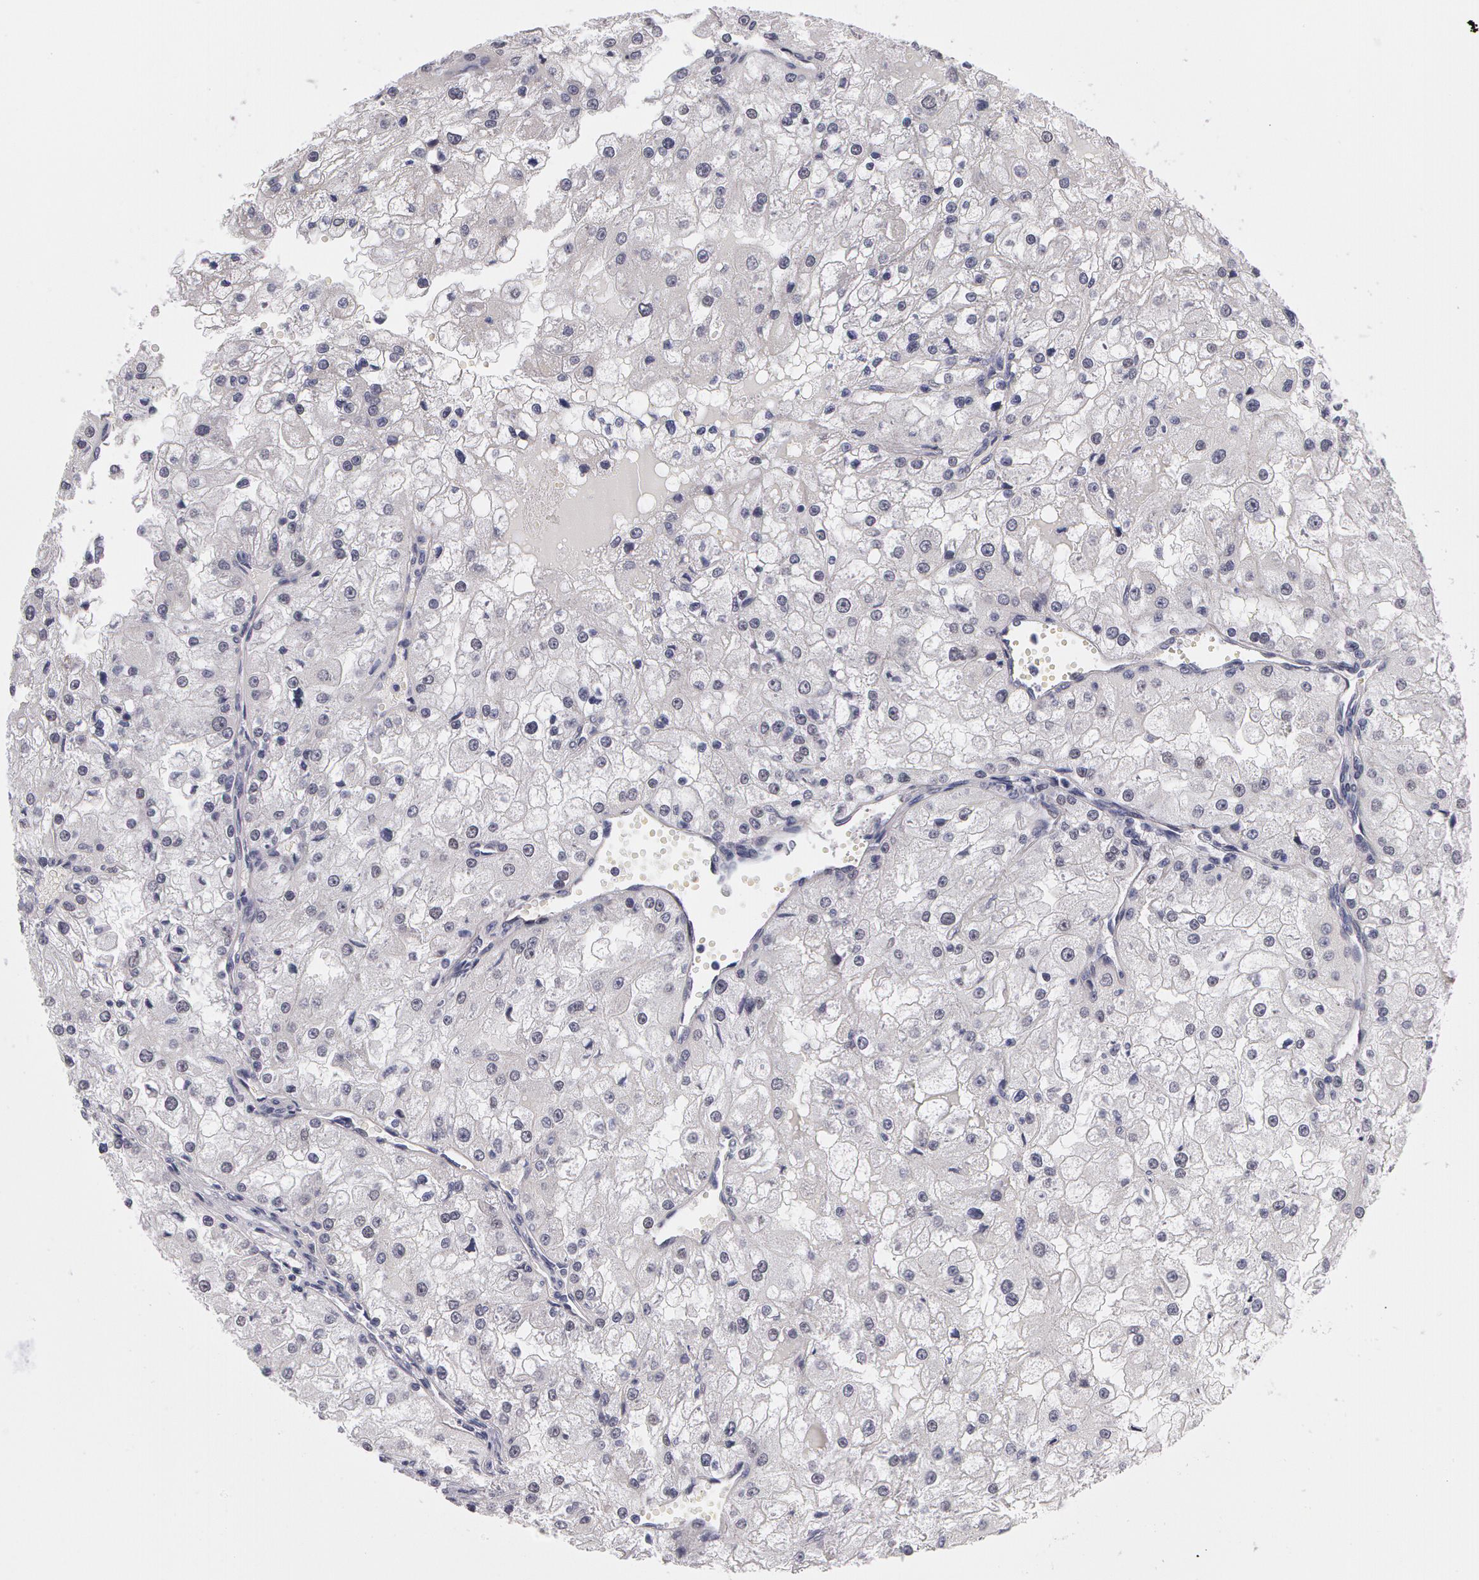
{"staining": {"intensity": "negative", "quantity": "none", "location": "none"}, "tissue": "renal cancer", "cell_type": "Tumor cells", "image_type": "cancer", "snomed": [{"axis": "morphology", "description": "Adenocarcinoma, NOS"}, {"axis": "topography", "description": "Kidney"}], "caption": "Immunohistochemistry histopathology image of neoplastic tissue: human renal cancer (adenocarcinoma) stained with DAB displays no significant protein expression in tumor cells. The staining is performed using DAB (3,3'-diaminobenzidine) brown chromogen with nuclei counter-stained in using hematoxylin.", "gene": "PRICKLE1", "patient": {"sex": "female", "age": 74}}